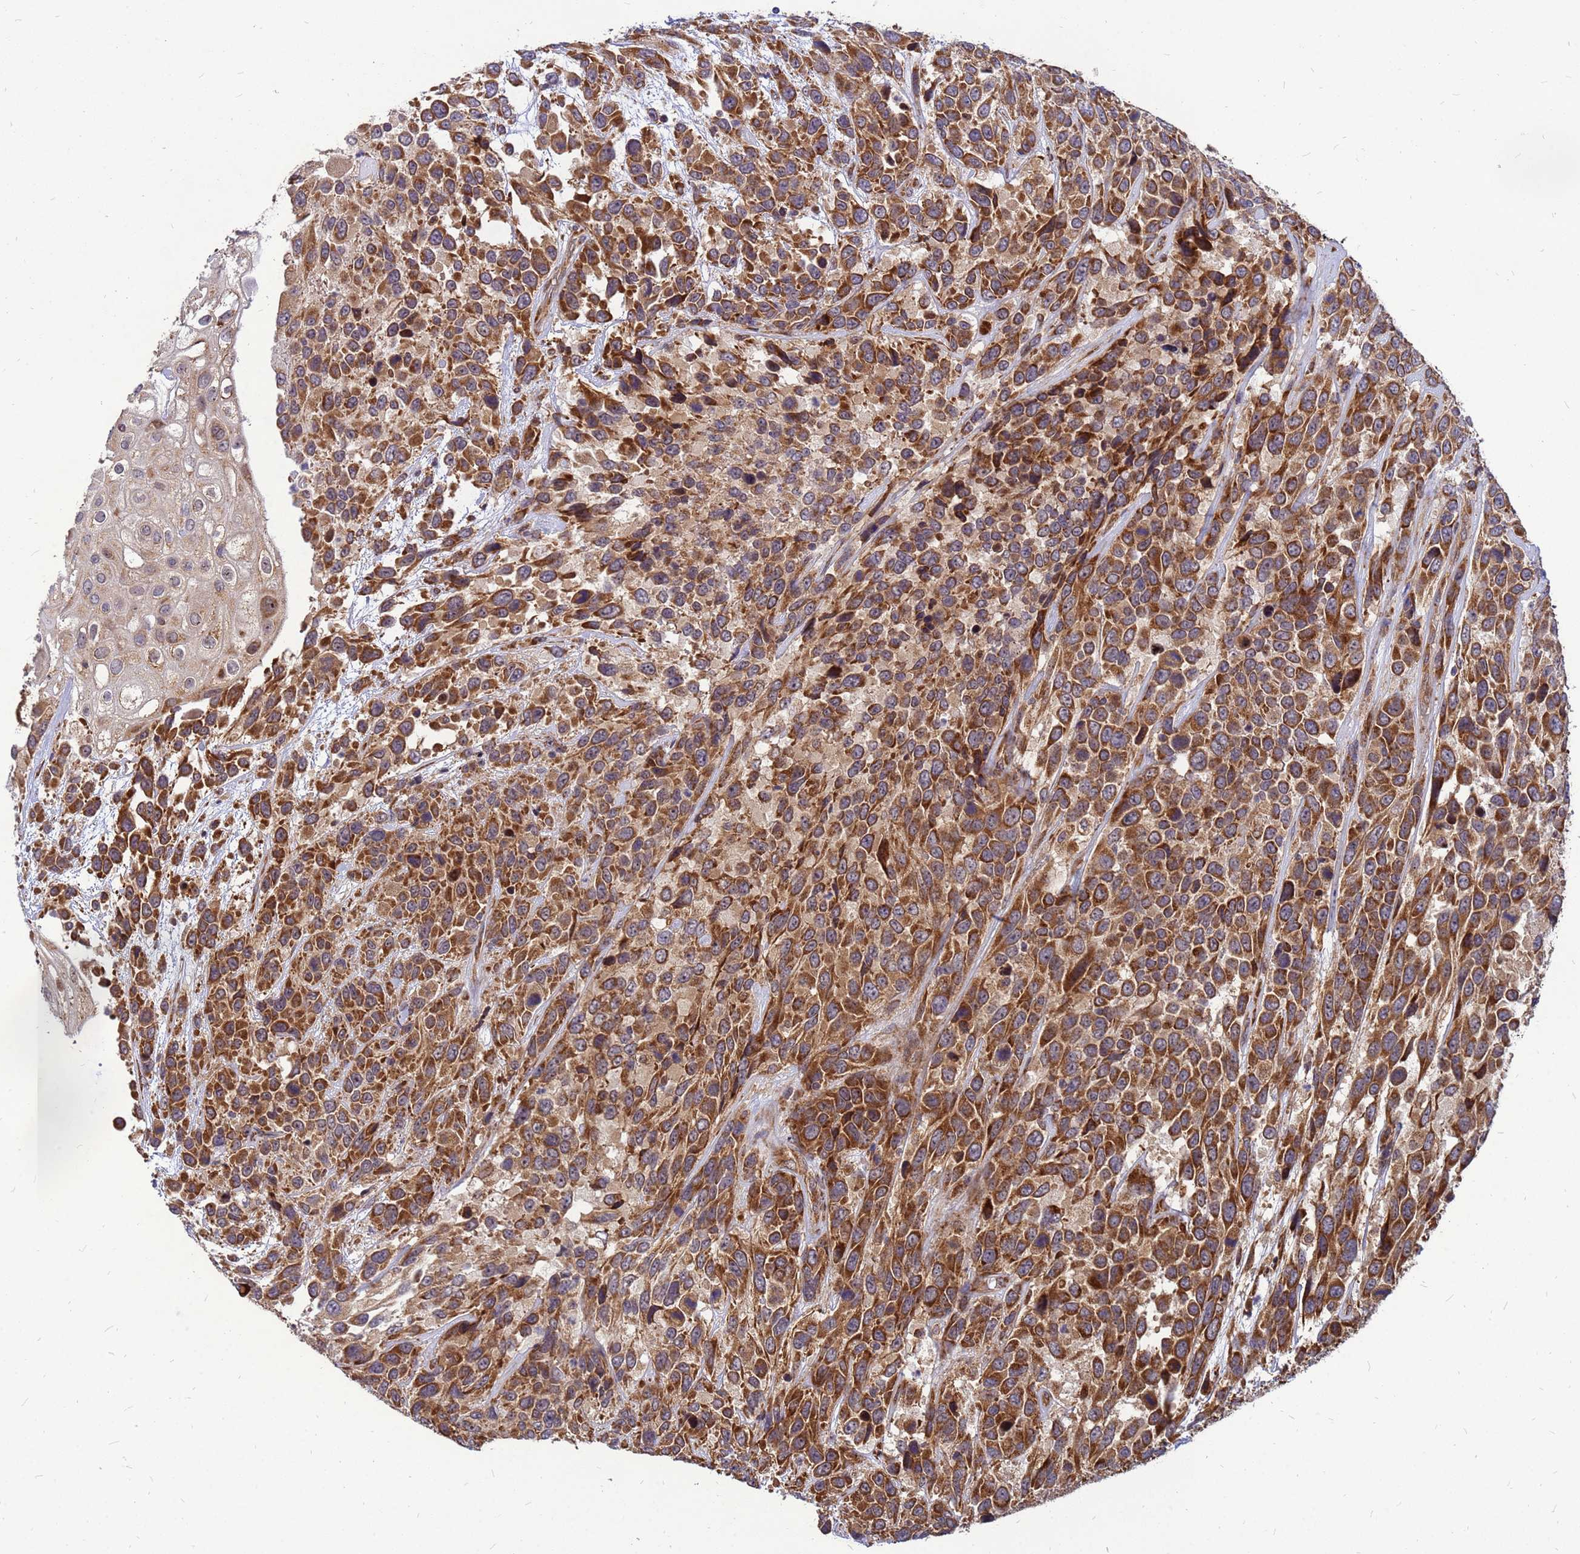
{"staining": {"intensity": "strong", "quantity": ">75%", "location": "cytoplasmic/membranous"}, "tissue": "urothelial cancer", "cell_type": "Tumor cells", "image_type": "cancer", "snomed": [{"axis": "morphology", "description": "Urothelial carcinoma, High grade"}, {"axis": "topography", "description": "Urinary bladder"}], "caption": "There is high levels of strong cytoplasmic/membranous staining in tumor cells of urothelial cancer, as demonstrated by immunohistochemical staining (brown color).", "gene": "RPL8", "patient": {"sex": "female", "age": 70}}